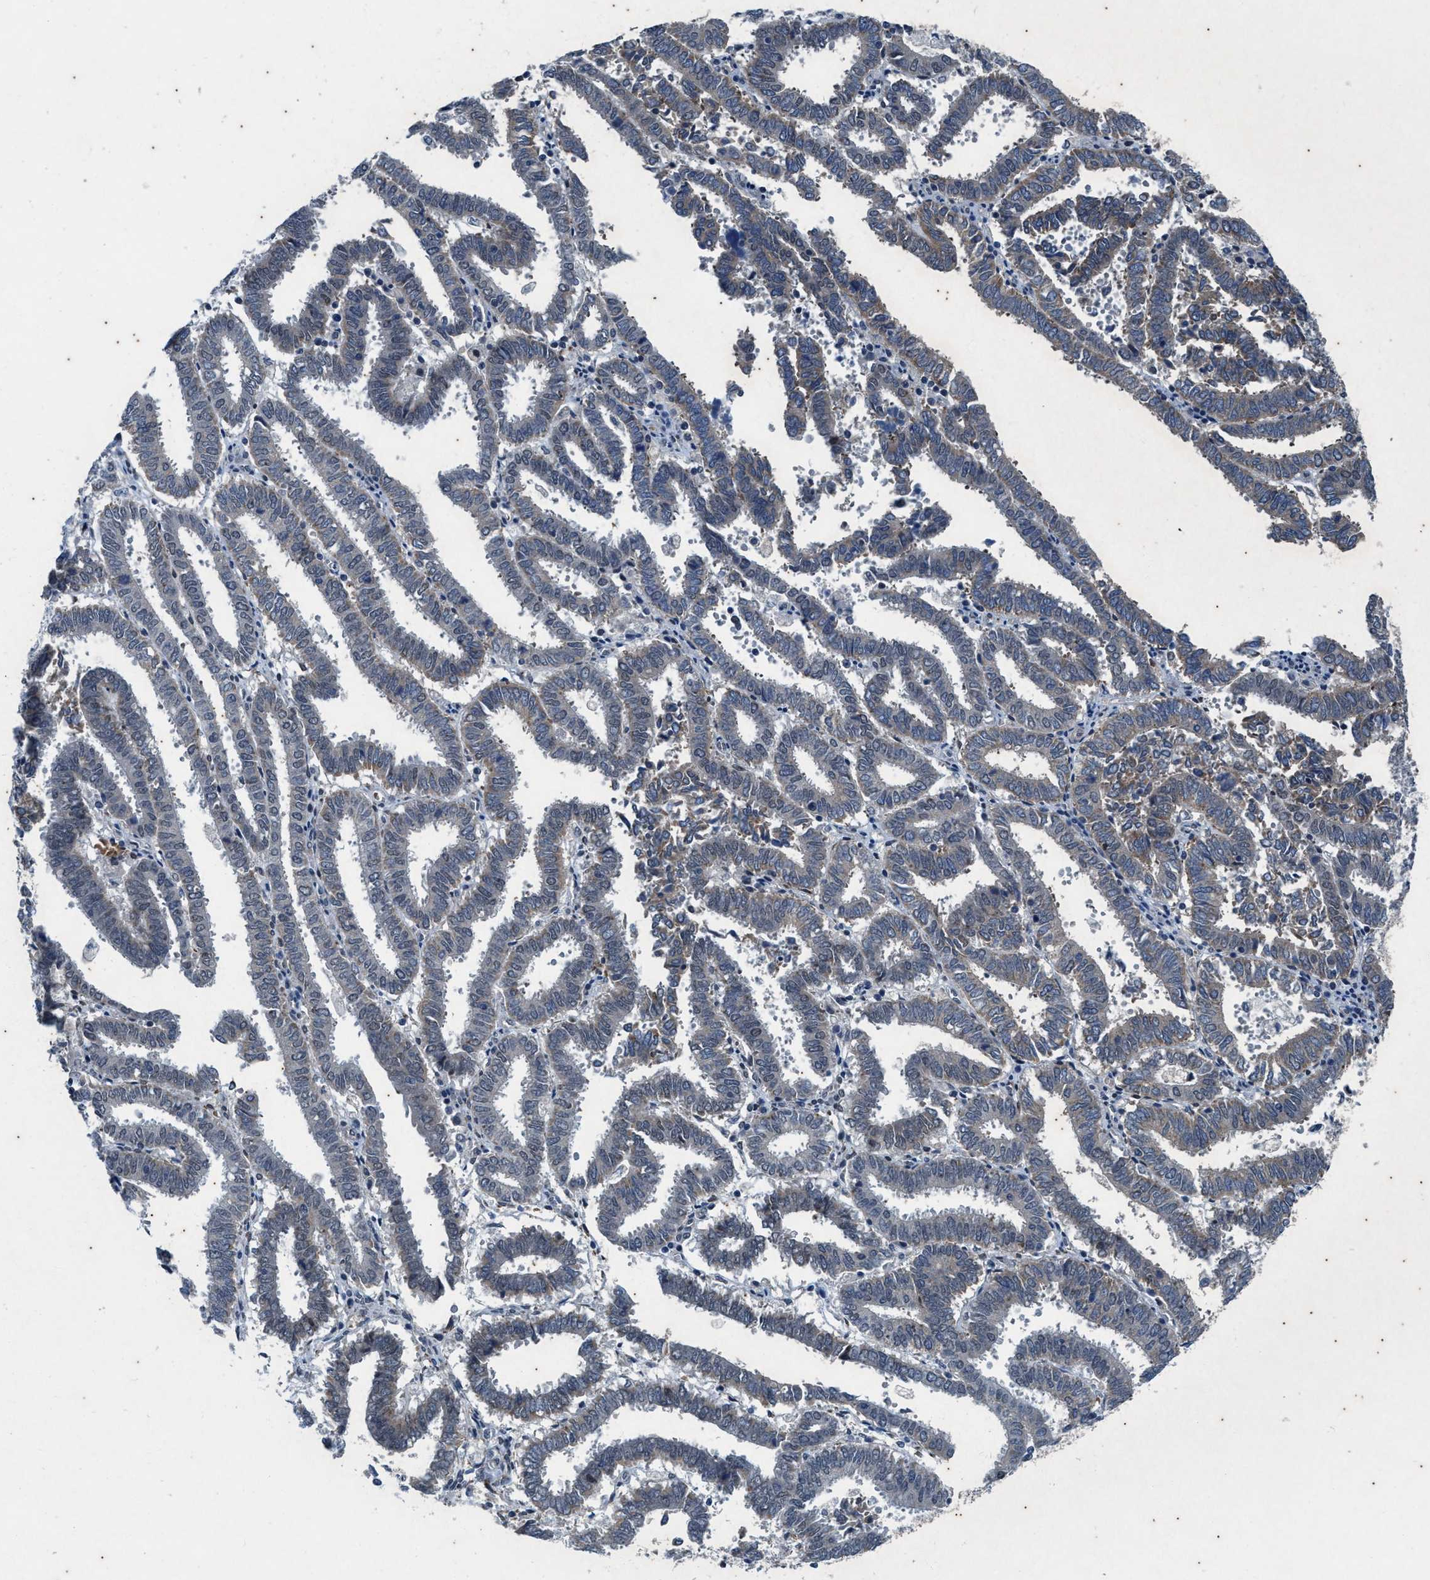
{"staining": {"intensity": "negative", "quantity": "none", "location": "none"}, "tissue": "endometrial cancer", "cell_type": "Tumor cells", "image_type": "cancer", "snomed": [{"axis": "morphology", "description": "Adenocarcinoma, NOS"}, {"axis": "topography", "description": "Uterus"}], "caption": "Micrograph shows no significant protein positivity in tumor cells of adenocarcinoma (endometrial).", "gene": "KIF24", "patient": {"sex": "female", "age": 83}}